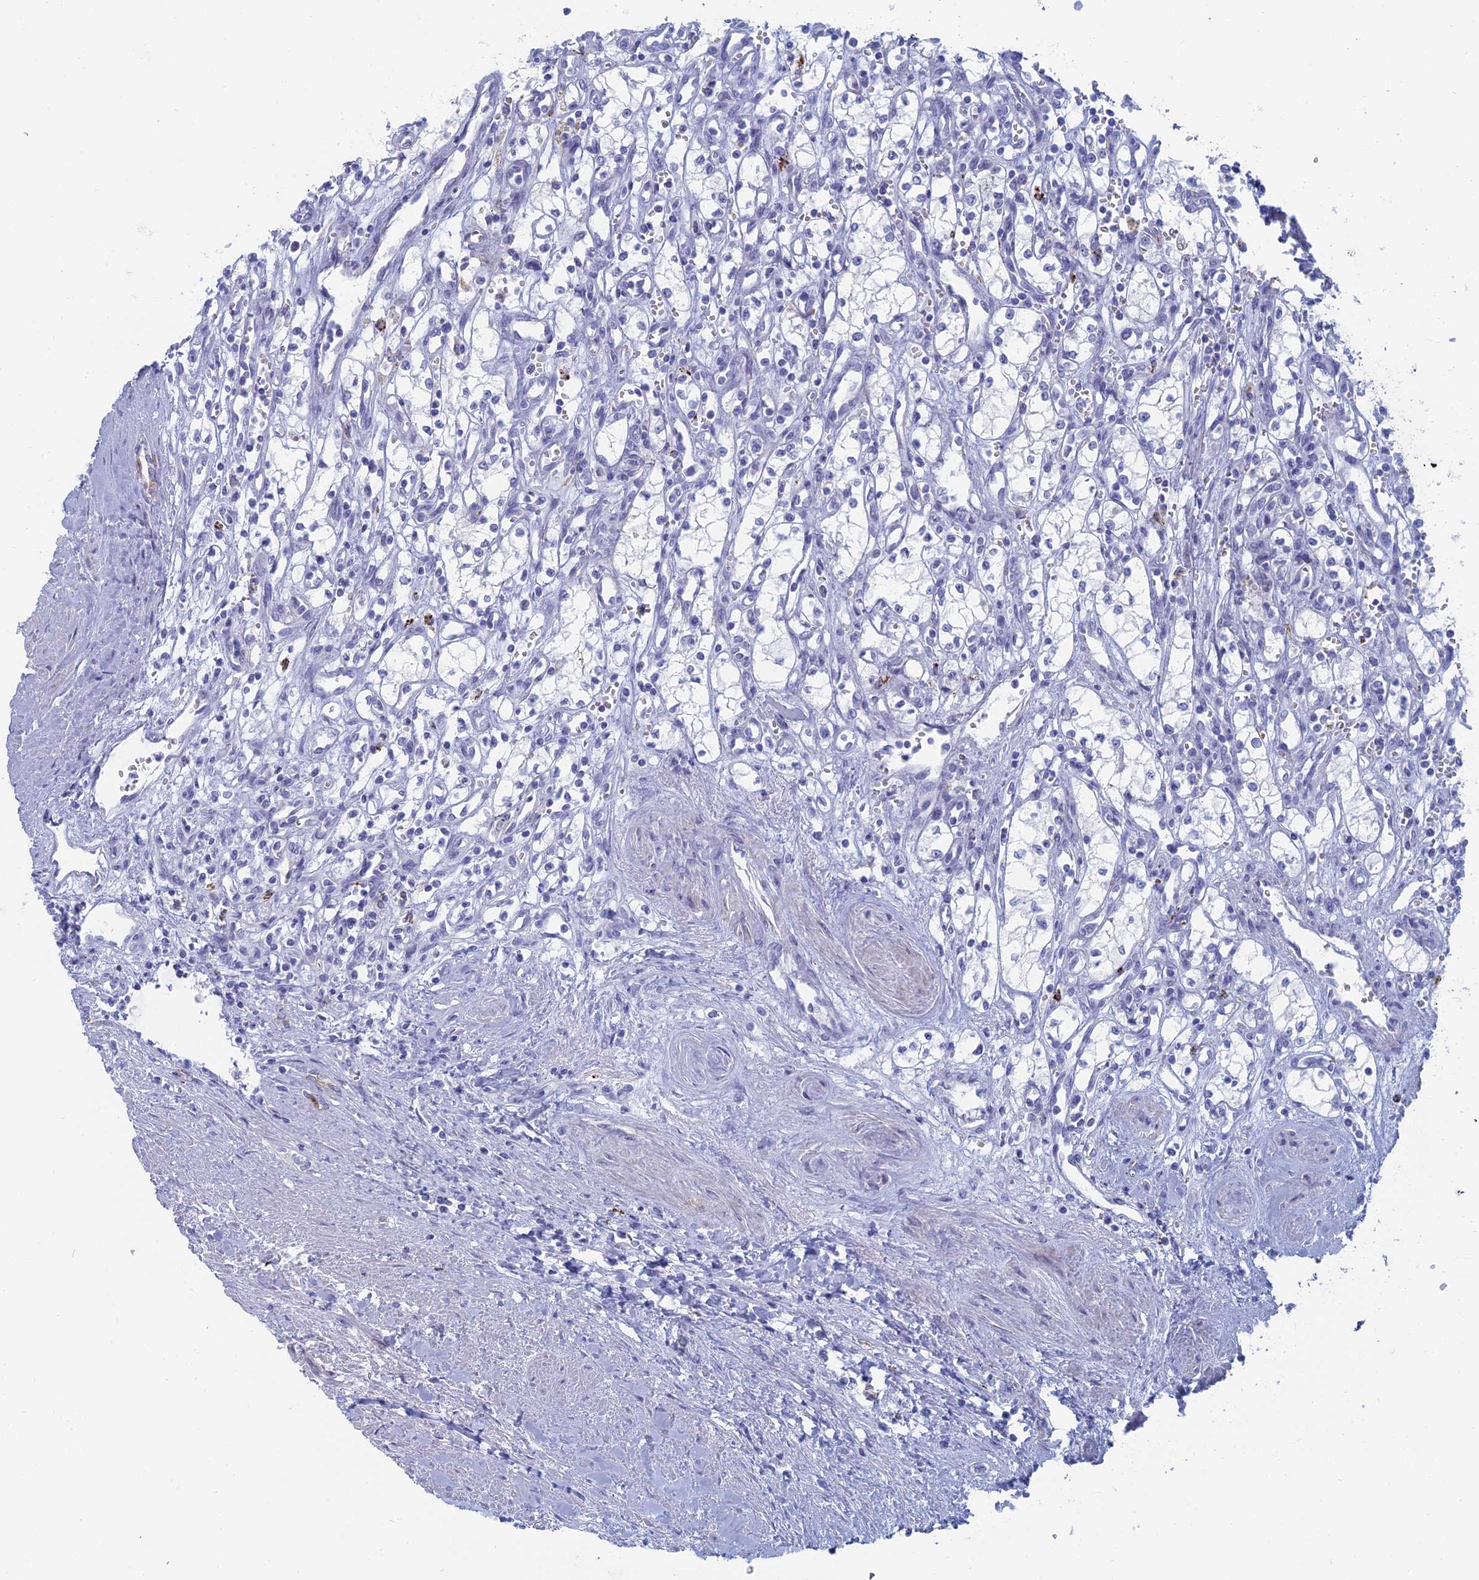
{"staining": {"intensity": "negative", "quantity": "none", "location": "none"}, "tissue": "renal cancer", "cell_type": "Tumor cells", "image_type": "cancer", "snomed": [{"axis": "morphology", "description": "Adenocarcinoma, NOS"}, {"axis": "topography", "description": "Kidney"}], "caption": "This image is of renal cancer (adenocarcinoma) stained with immunohistochemistry to label a protein in brown with the nuclei are counter-stained blue. There is no positivity in tumor cells. The staining was performed using DAB (3,3'-diaminobenzidine) to visualize the protein expression in brown, while the nuclei were stained in blue with hematoxylin (Magnification: 20x).", "gene": "ALMS1", "patient": {"sex": "male", "age": 59}}